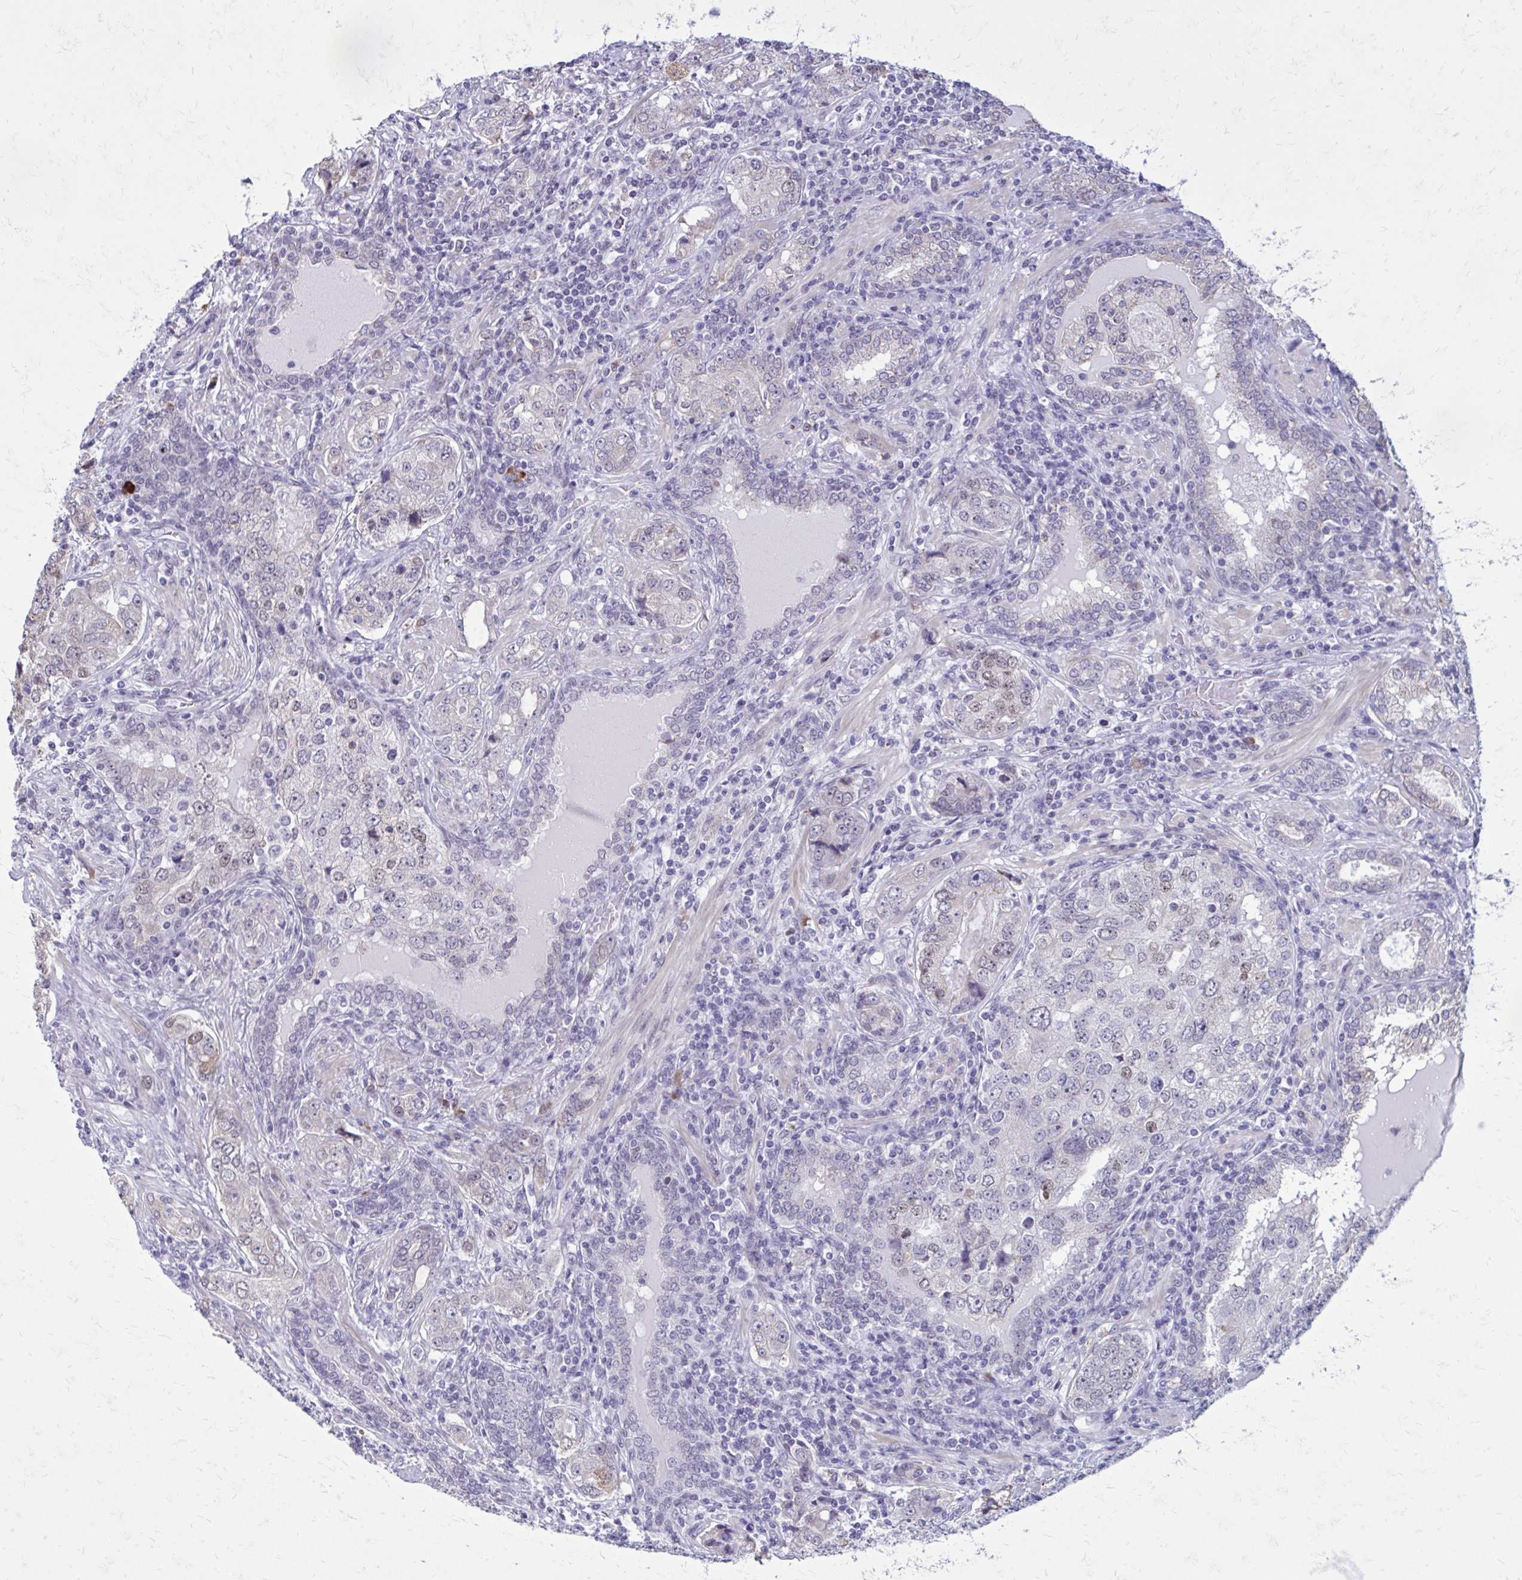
{"staining": {"intensity": "weak", "quantity": "<25%", "location": "nuclear"}, "tissue": "prostate cancer", "cell_type": "Tumor cells", "image_type": "cancer", "snomed": [{"axis": "morphology", "description": "Adenocarcinoma, High grade"}, {"axis": "topography", "description": "Prostate"}], "caption": "The IHC photomicrograph has no significant staining in tumor cells of adenocarcinoma (high-grade) (prostate) tissue.", "gene": "PROSER1", "patient": {"sex": "male", "age": 60}}